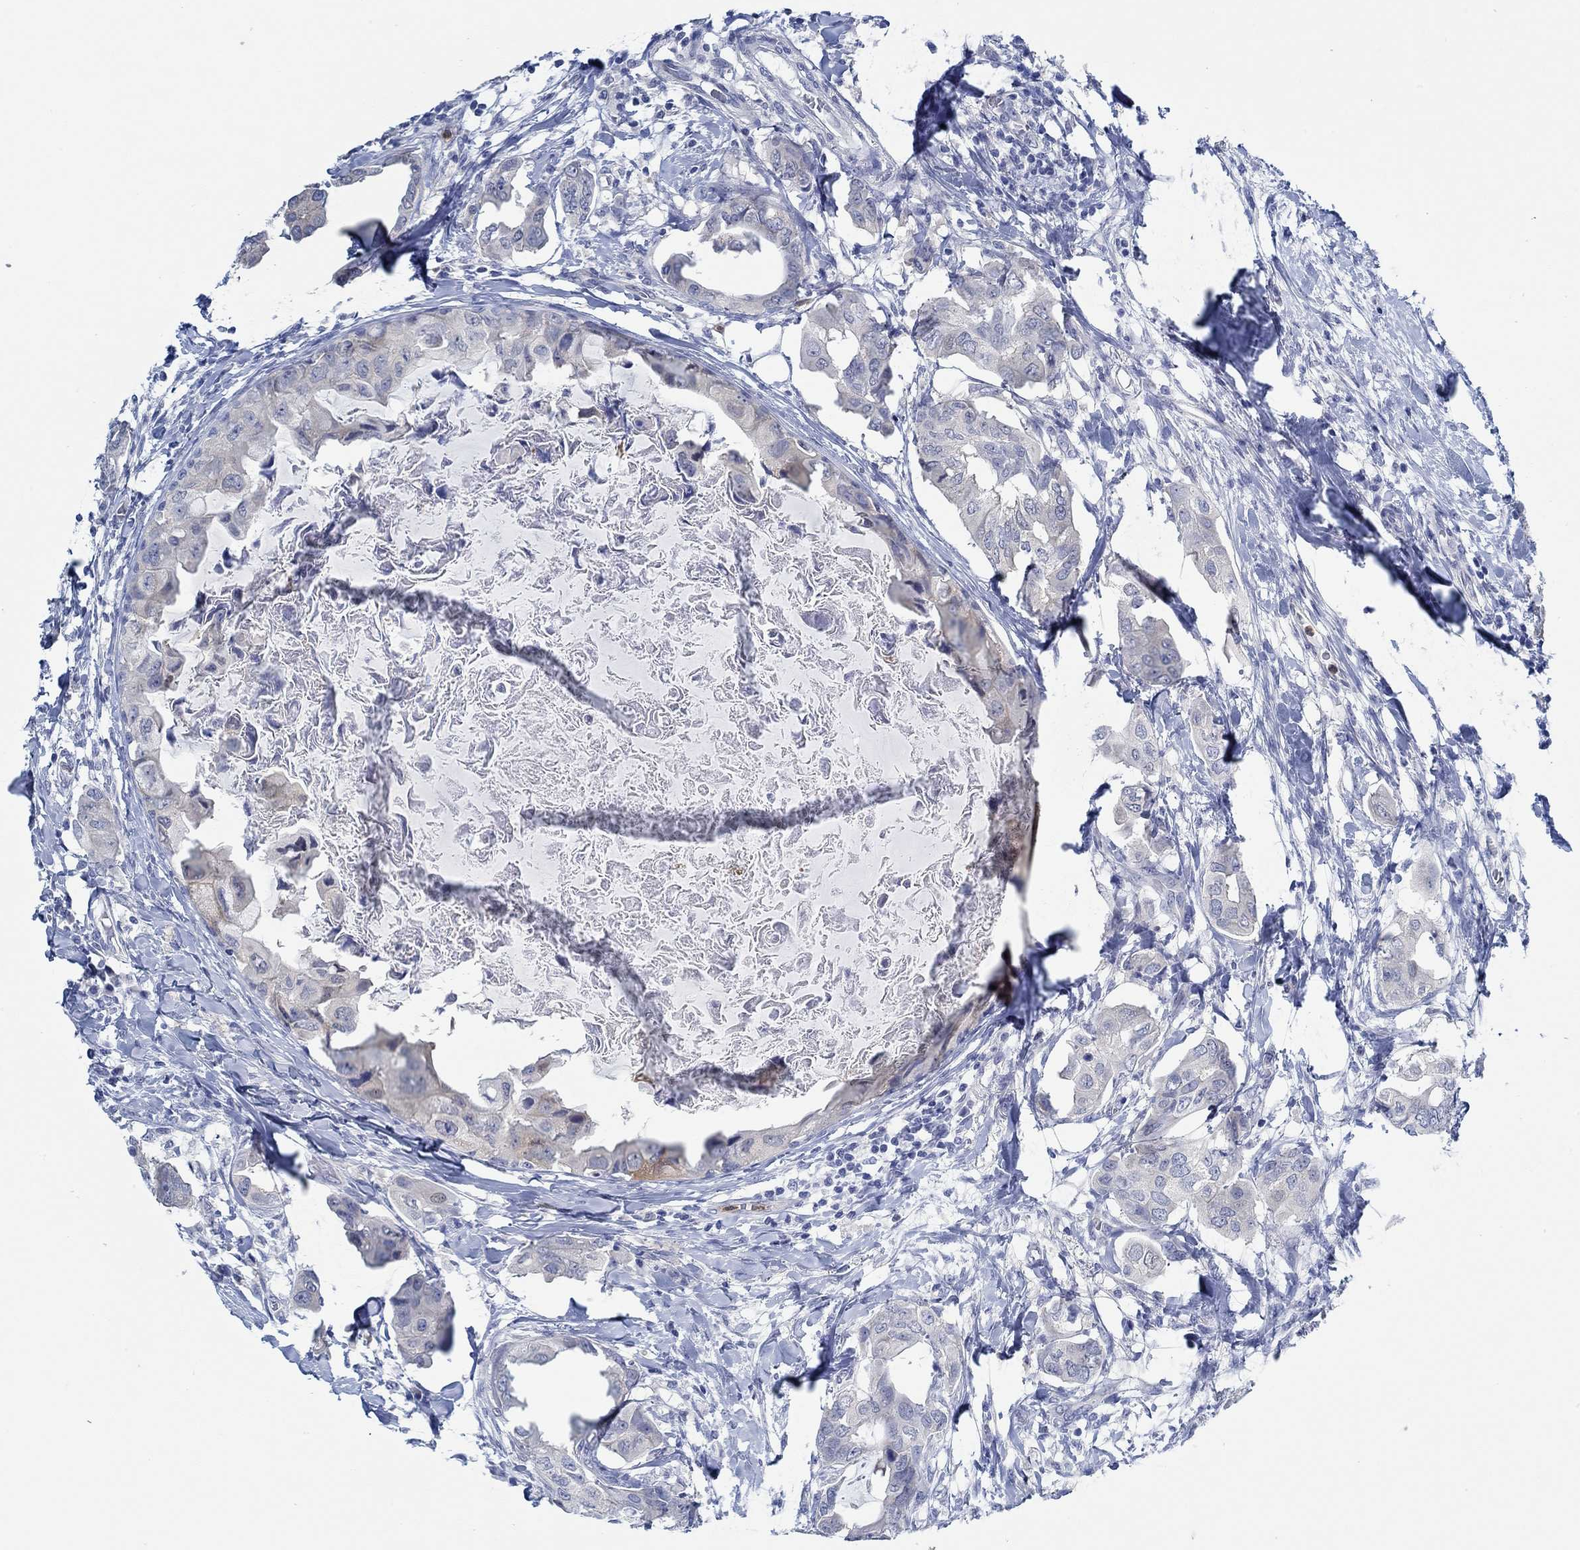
{"staining": {"intensity": "negative", "quantity": "none", "location": "none"}, "tissue": "breast cancer", "cell_type": "Tumor cells", "image_type": "cancer", "snomed": [{"axis": "morphology", "description": "Normal tissue, NOS"}, {"axis": "morphology", "description": "Duct carcinoma"}, {"axis": "topography", "description": "Breast"}], "caption": "Histopathology image shows no significant protein positivity in tumor cells of breast cancer. The staining is performed using DAB (3,3'-diaminobenzidine) brown chromogen with nuclei counter-stained in using hematoxylin.", "gene": "ZNF671", "patient": {"sex": "female", "age": 40}}